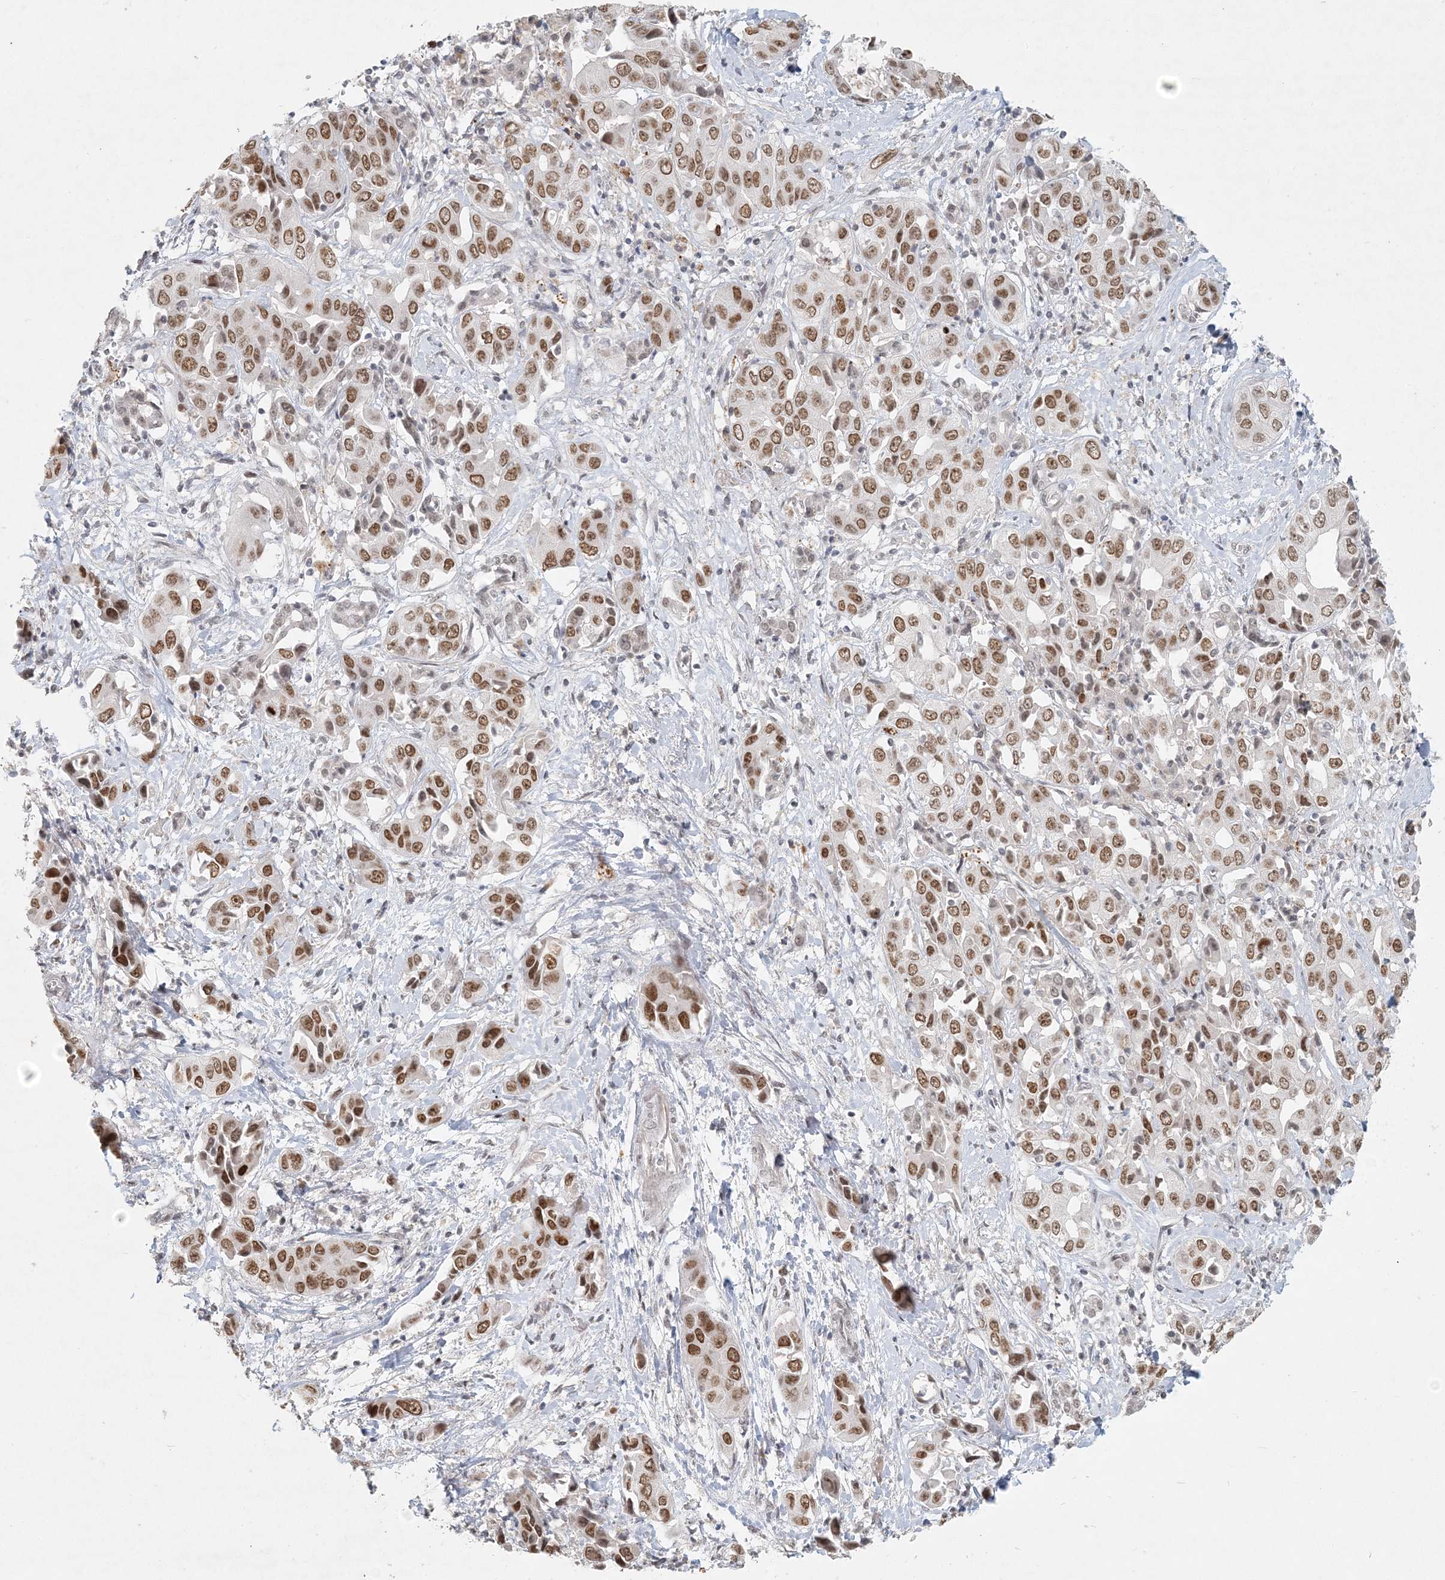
{"staining": {"intensity": "moderate", "quantity": ">75%", "location": "nuclear"}, "tissue": "liver cancer", "cell_type": "Tumor cells", "image_type": "cancer", "snomed": [{"axis": "morphology", "description": "Cholangiocarcinoma"}, {"axis": "topography", "description": "Liver"}], "caption": "Tumor cells display medium levels of moderate nuclear staining in about >75% of cells in liver cholangiocarcinoma.", "gene": "BAZ1B", "patient": {"sex": "female", "age": 52}}